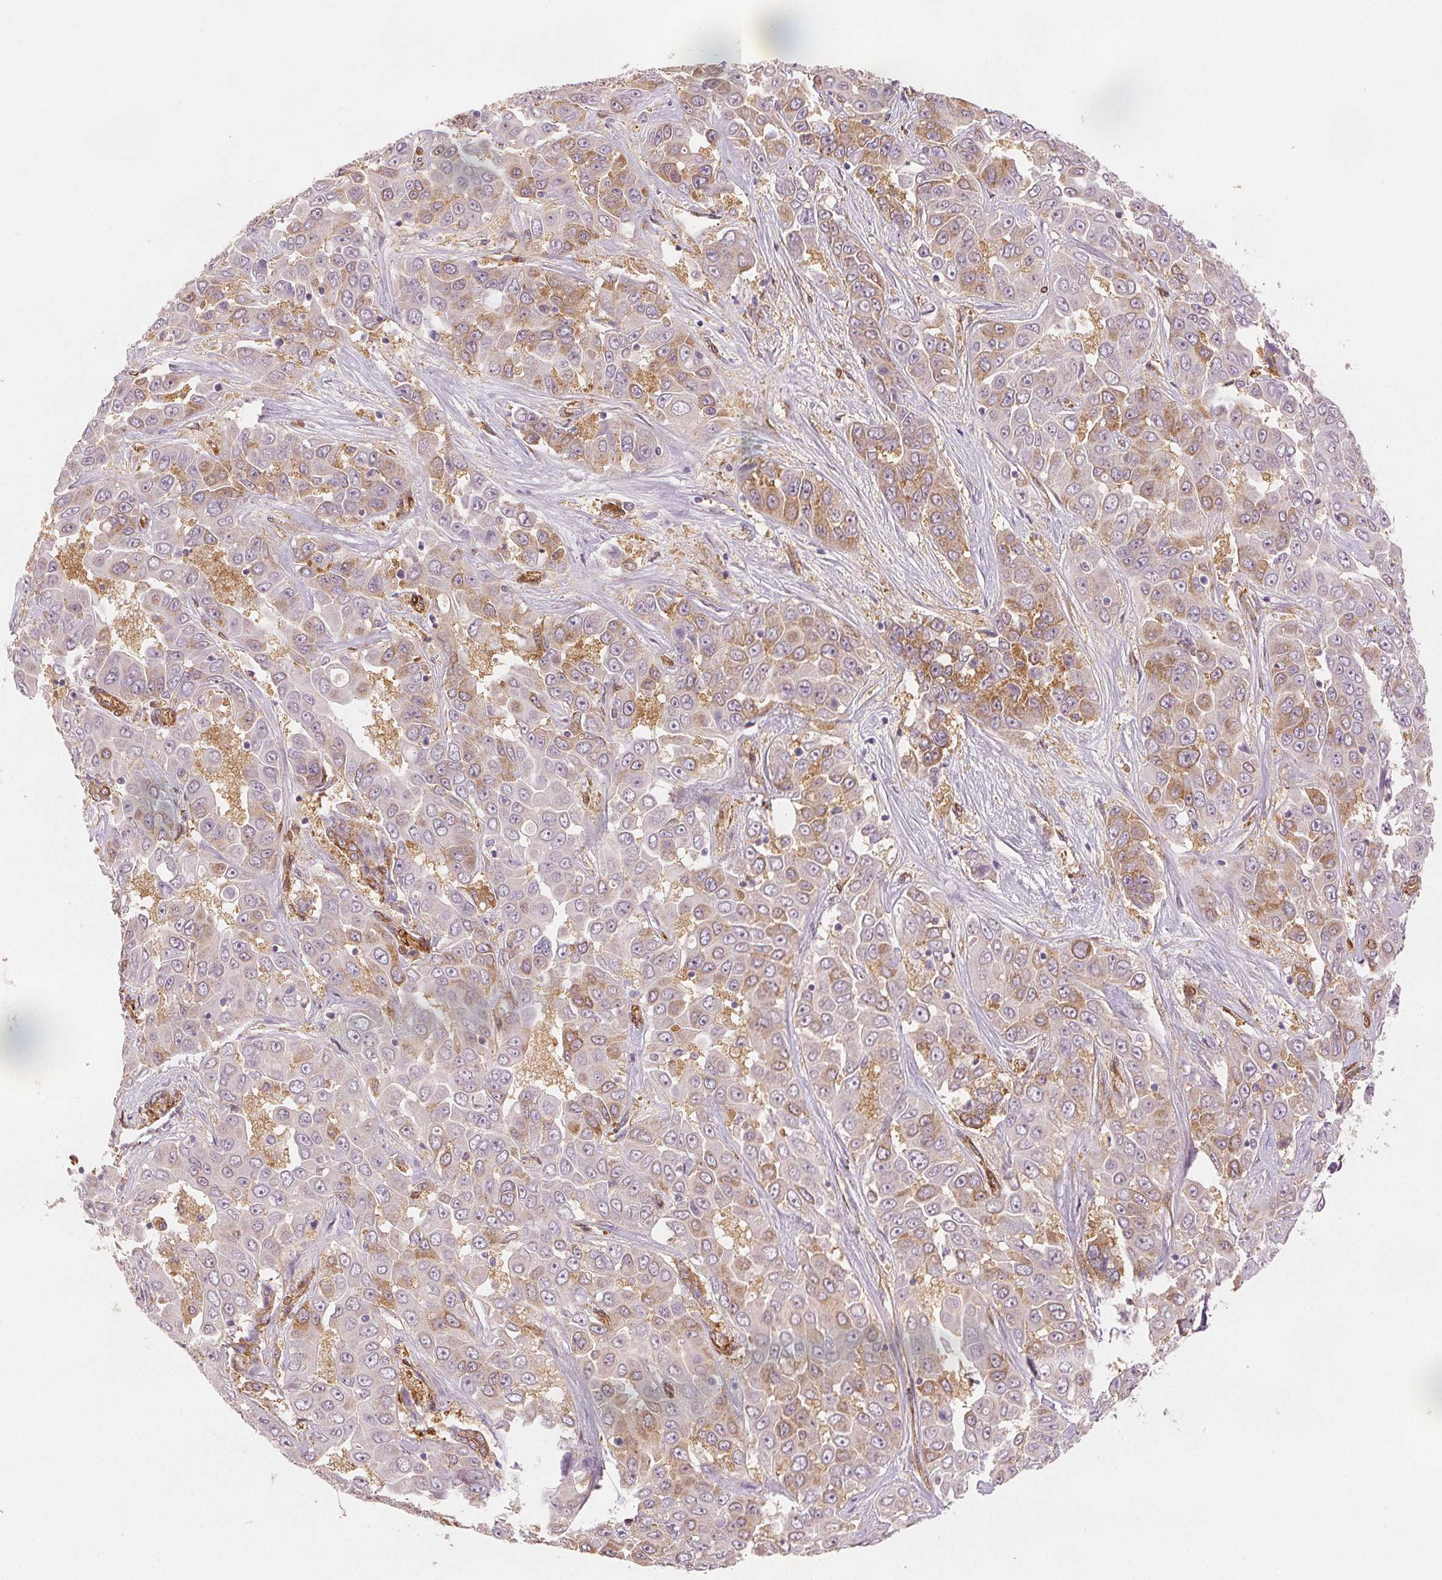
{"staining": {"intensity": "weak", "quantity": "25%-75%", "location": "cytoplasmic/membranous"}, "tissue": "liver cancer", "cell_type": "Tumor cells", "image_type": "cancer", "snomed": [{"axis": "morphology", "description": "Cholangiocarcinoma"}, {"axis": "topography", "description": "Liver"}], "caption": "About 25%-75% of tumor cells in human cholangiocarcinoma (liver) display weak cytoplasmic/membranous protein positivity as visualized by brown immunohistochemical staining.", "gene": "DIAPH2", "patient": {"sex": "female", "age": 52}}